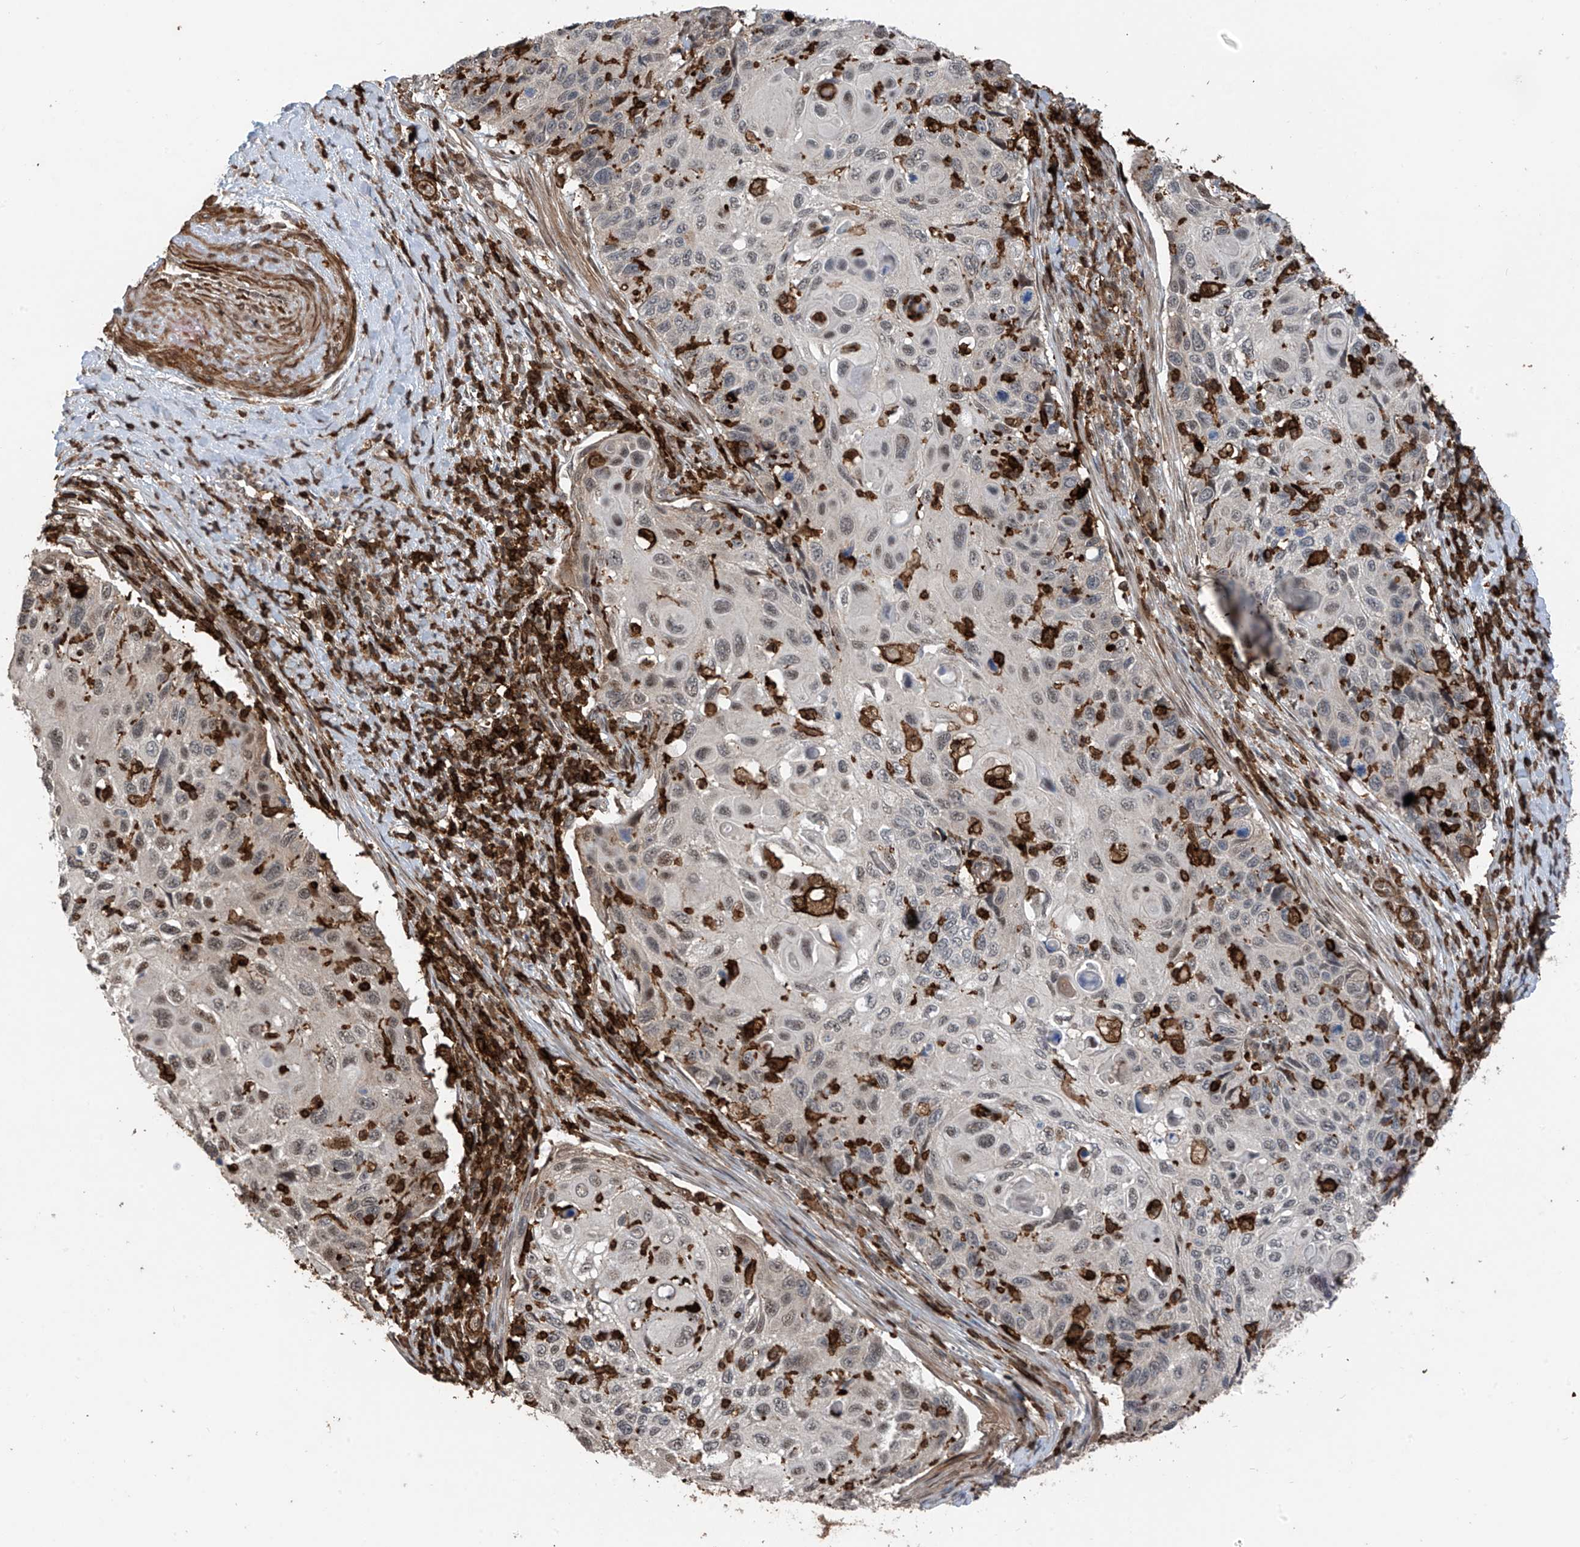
{"staining": {"intensity": "weak", "quantity": "25%-75%", "location": "nuclear"}, "tissue": "cervical cancer", "cell_type": "Tumor cells", "image_type": "cancer", "snomed": [{"axis": "morphology", "description": "Squamous cell carcinoma, NOS"}, {"axis": "topography", "description": "Cervix"}], "caption": "A low amount of weak nuclear staining is seen in approximately 25%-75% of tumor cells in cervical squamous cell carcinoma tissue.", "gene": "MICAL1", "patient": {"sex": "female", "age": 70}}